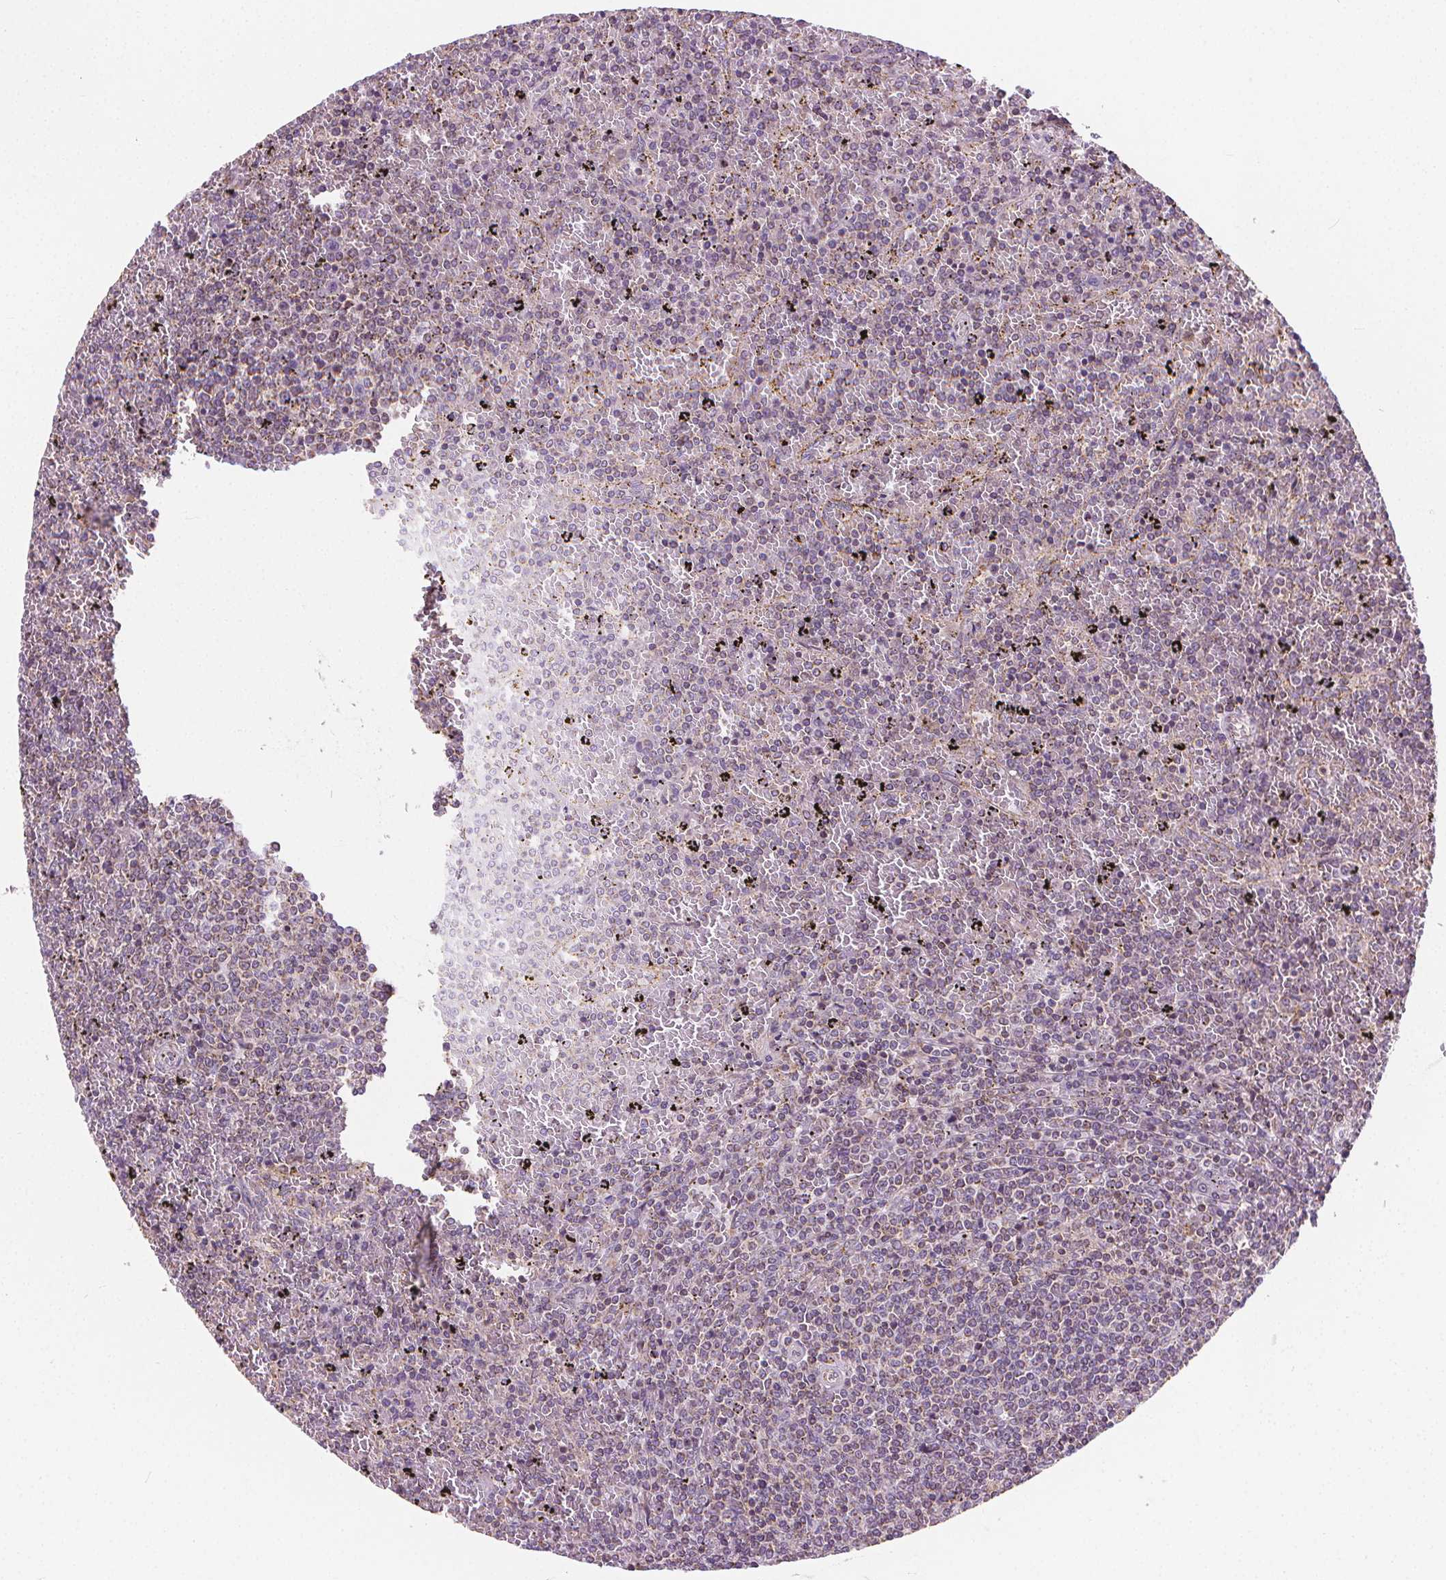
{"staining": {"intensity": "negative", "quantity": "none", "location": "none"}, "tissue": "lymphoma", "cell_type": "Tumor cells", "image_type": "cancer", "snomed": [{"axis": "morphology", "description": "Malignant lymphoma, non-Hodgkin's type, Low grade"}, {"axis": "topography", "description": "Spleen"}], "caption": "Immunohistochemistry micrograph of neoplastic tissue: human lymphoma stained with DAB (3,3'-diaminobenzidine) demonstrates no significant protein positivity in tumor cells.", "gene": "RAB20", "patient": {"sex": "female", "age": 77}}